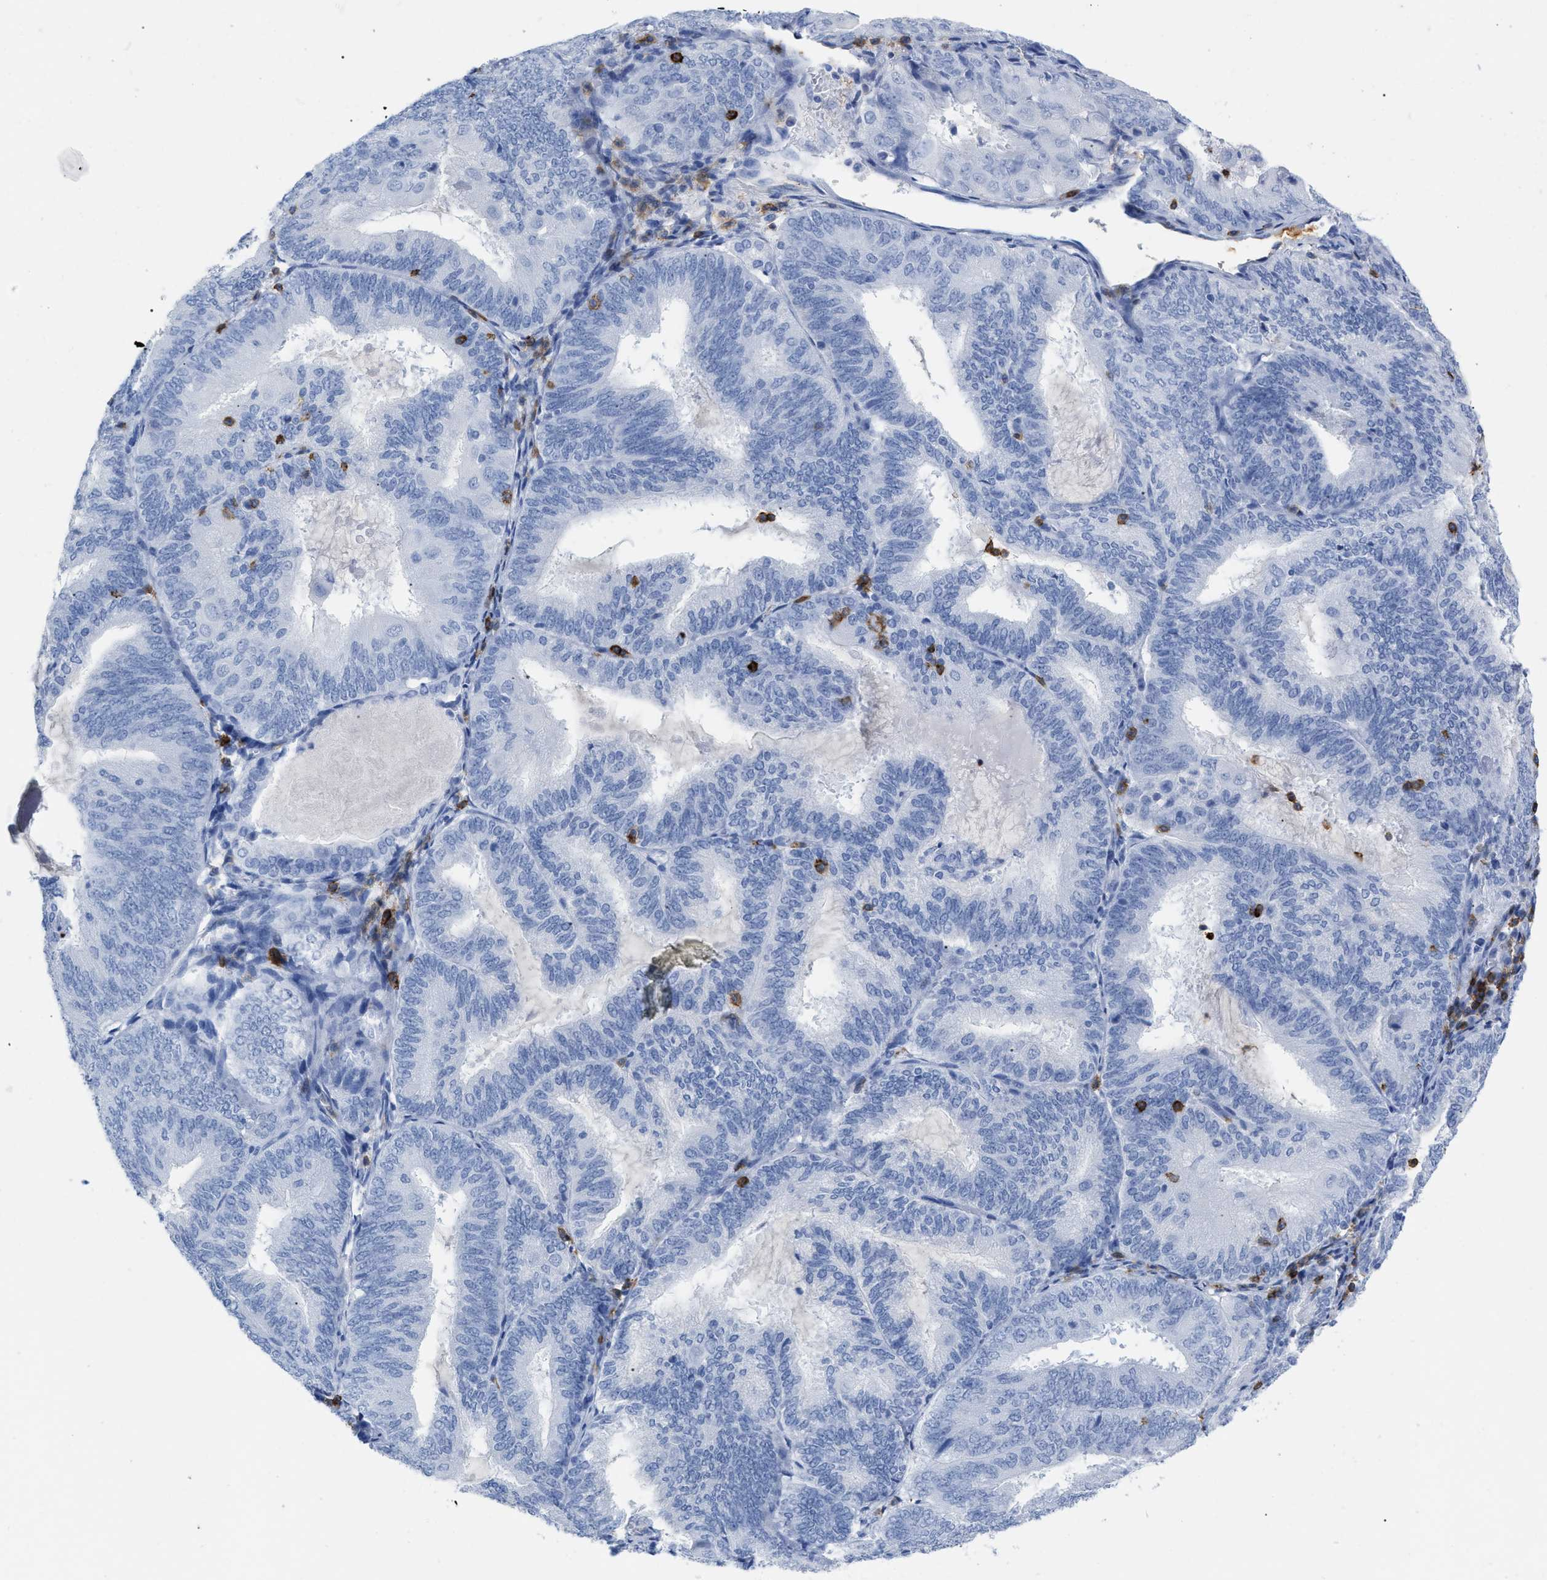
{"staining": {"intensity": "negative", "quantity": "none", "location": "none"}, "tissue": "endometrial cancer", "cell_type": "Tumor cells", "image_type": "cancer", "snomed": [{"axis": "morphology", "description": "Adenocarcinoma, NOS"}, {"axis": "topography", "description": "Endometrium"}], "caption": "Human endometrial adenocarcinoma stained for a protein using immunohistochemistry reveals no staining in tumor cells.", "gene": "CD5", "patient": {"sex": "female", "age": 81}}